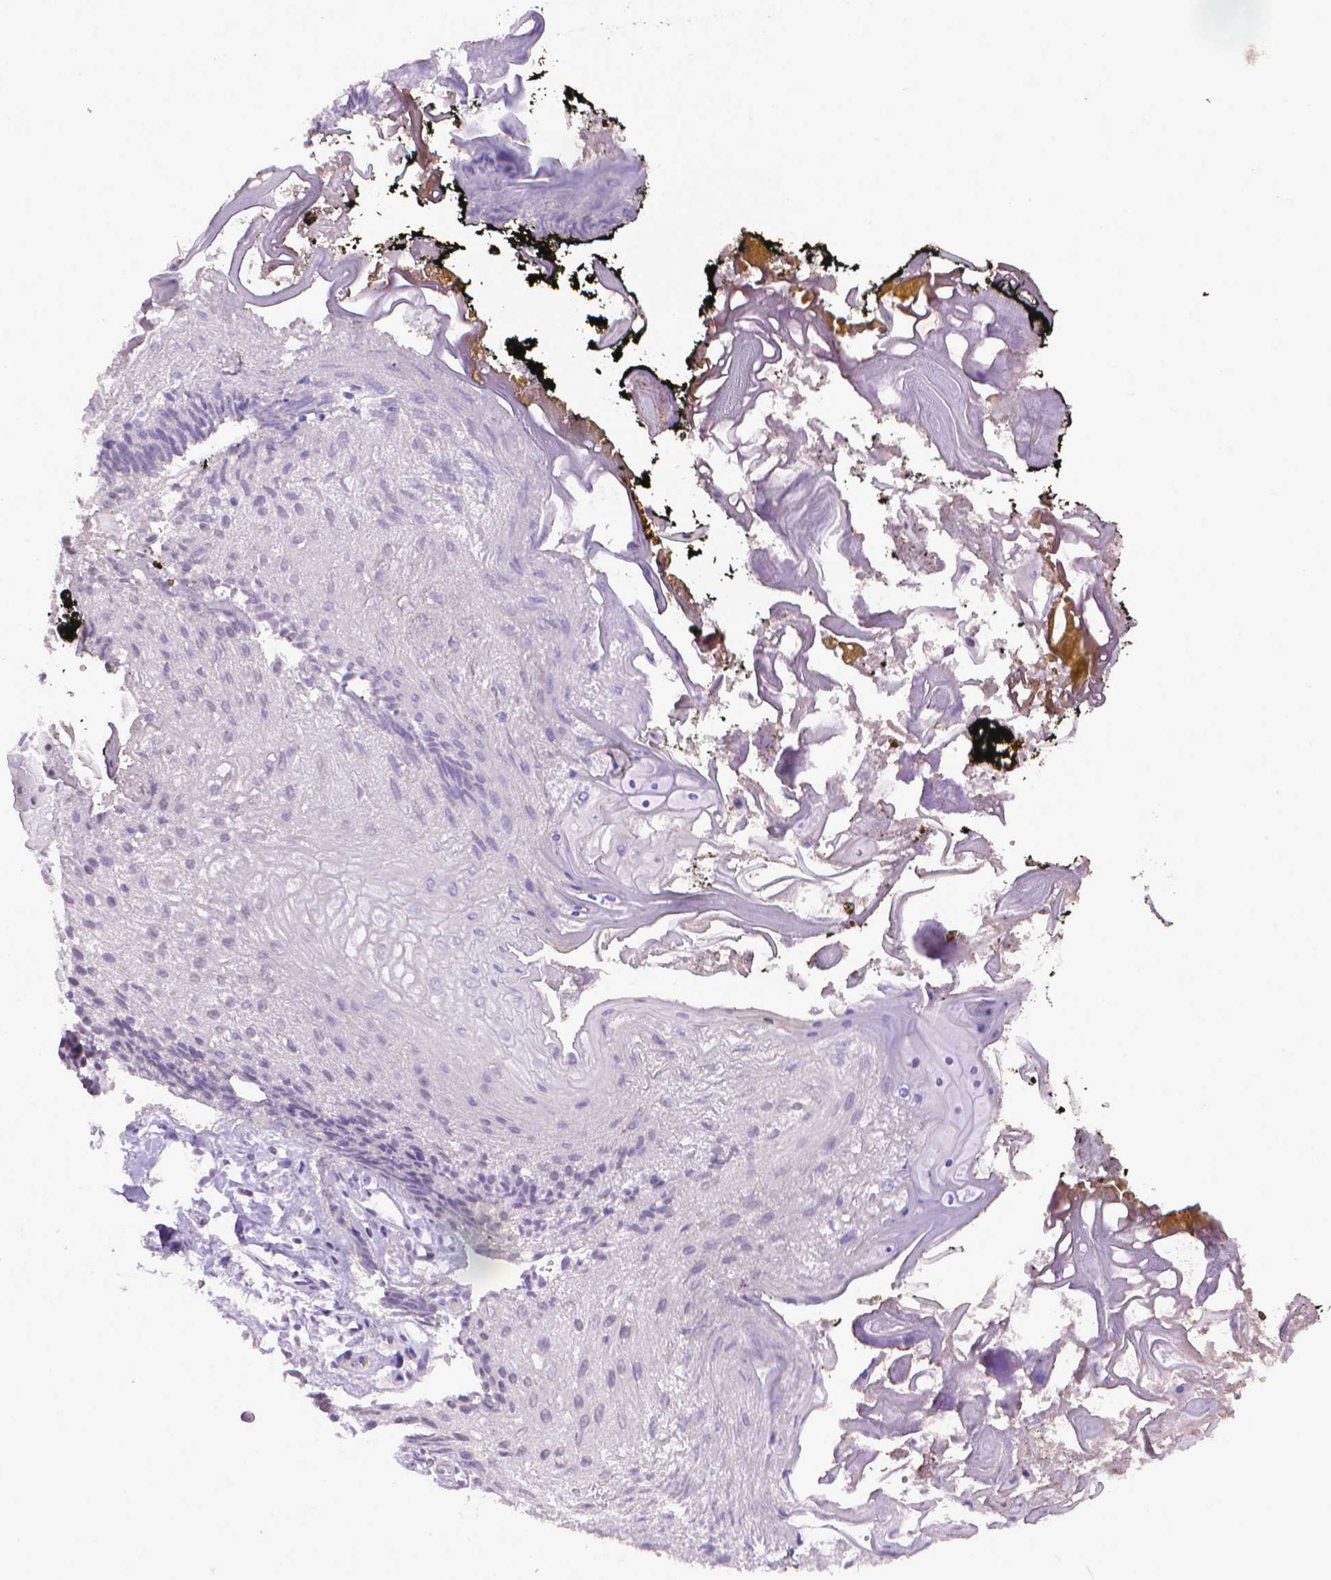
{"staining": {"intensity": "negative", "quantity": "none", "location": "none"}, "tissue": "oral mucosa", "cell_type": "Squamous epithelial cells", "image_type": "normal", "snomed": [{"axis": "morphology", "description": "Normal tissue, NOS"}, {"axis": "morphology", "description": "Squamous cell carcinoma, NOS"}, {"axis": "topography", "description": "Oral tissue"}, {"axis": "topography", "description": "Head-Neck"}], "caption": "Immunohistochemistry of benign oral mucosa displays no expression in squamous epithelial cells.", "gene": "KMO", "patient": {"sex": "male", "age": 69}}